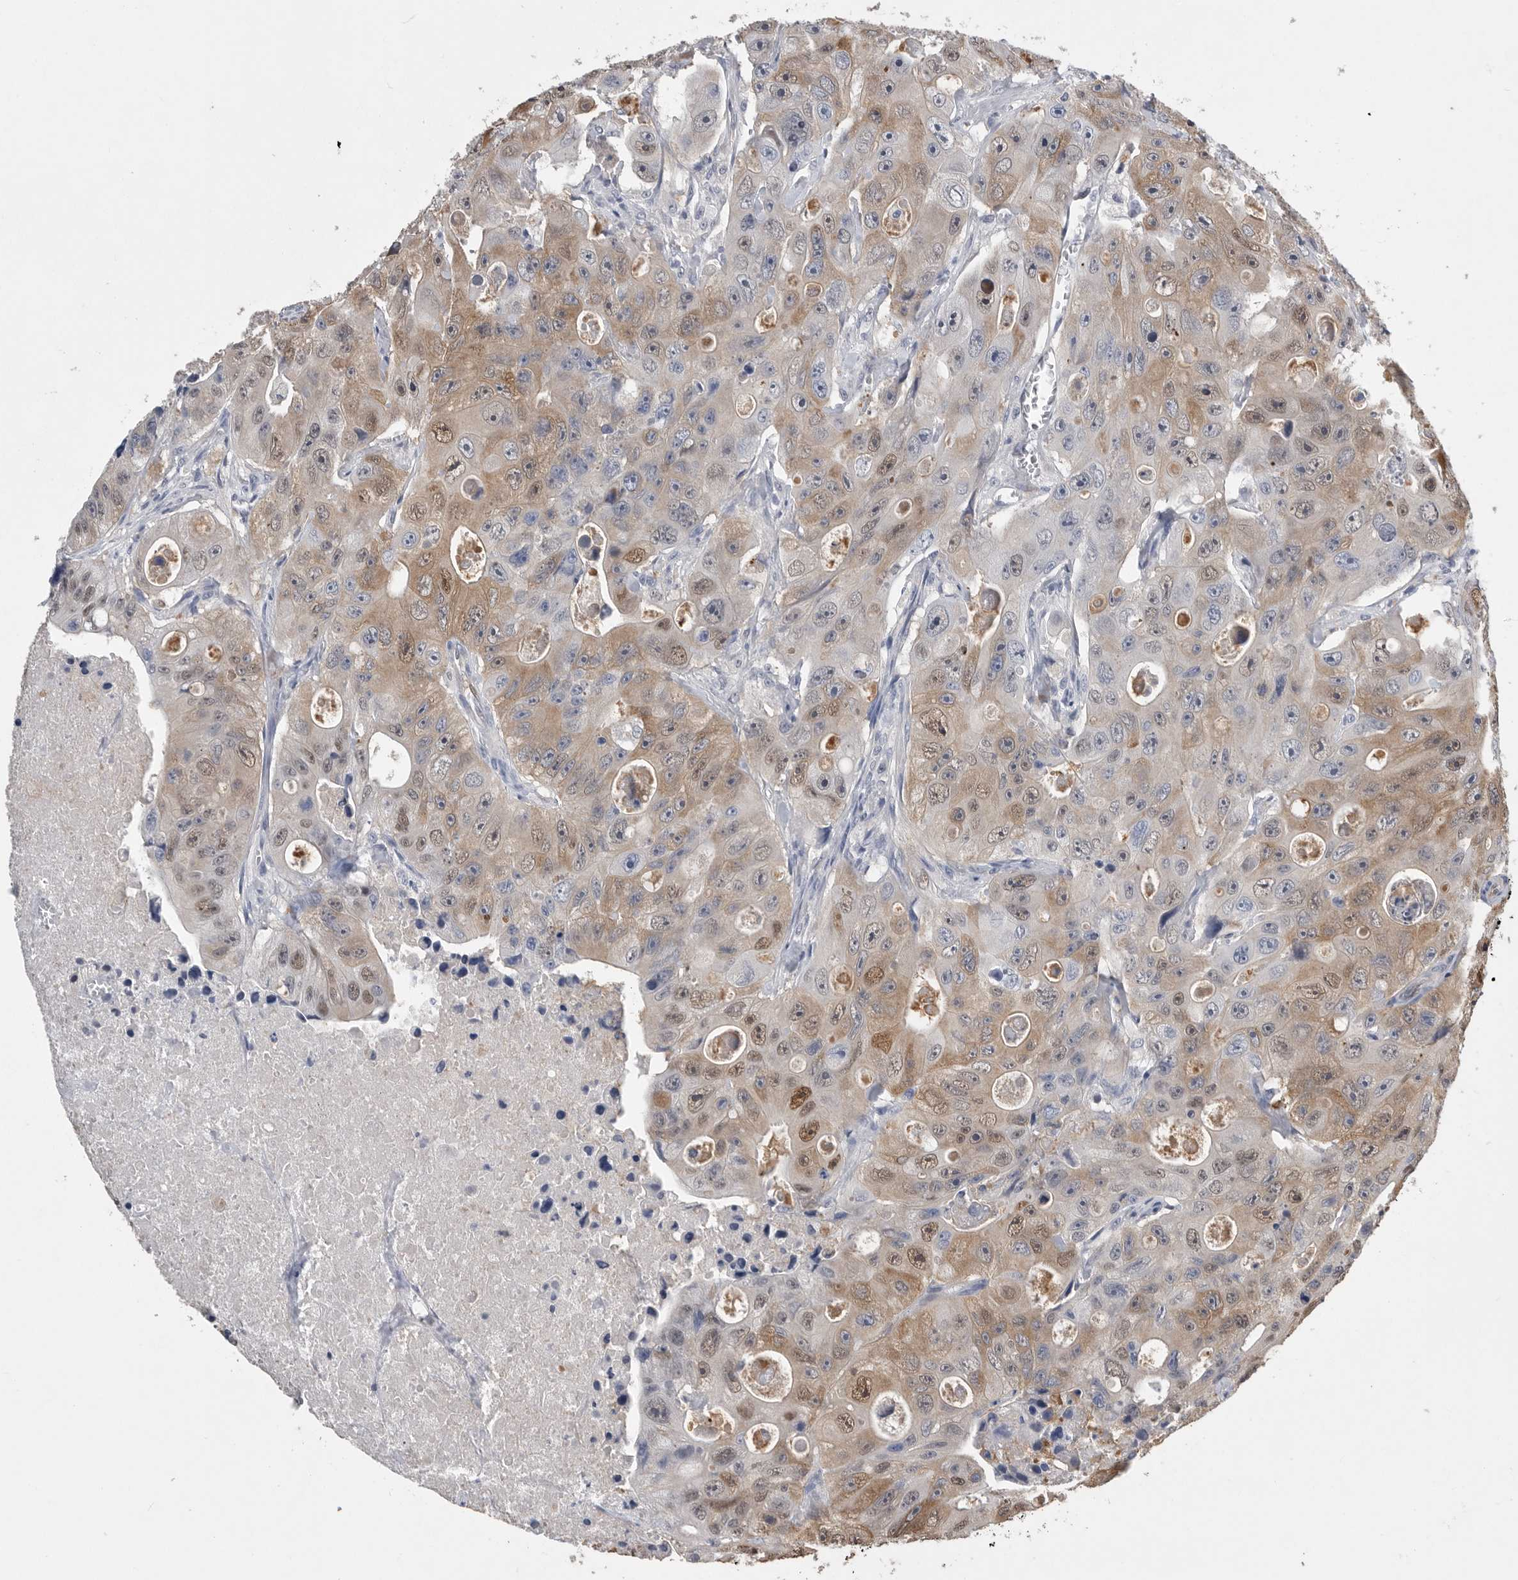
{"staining": {"intensity": "moderate", "quantity": ">75%", "location": "cytoplasmic/membranous,nuclear"}, "tissue": "colorectal cancer", "cell_type": "Tumor cells", "image_type": "cancer", "snomed": [{"axis": "morphology", "description": "Adenocarcinoma, NOS"}, {"axis": "topography", "description": "Colon"}], "caption": "Adenocarcinoma (colorectal) was stained to show a protein in brown. There is medium levels of moderate cytoplasmic/membranous and nuclear expression in approximately >75% of tumor cells.", "gene": "PDCD4", "patient": {"sex": "female", "age": 46}}